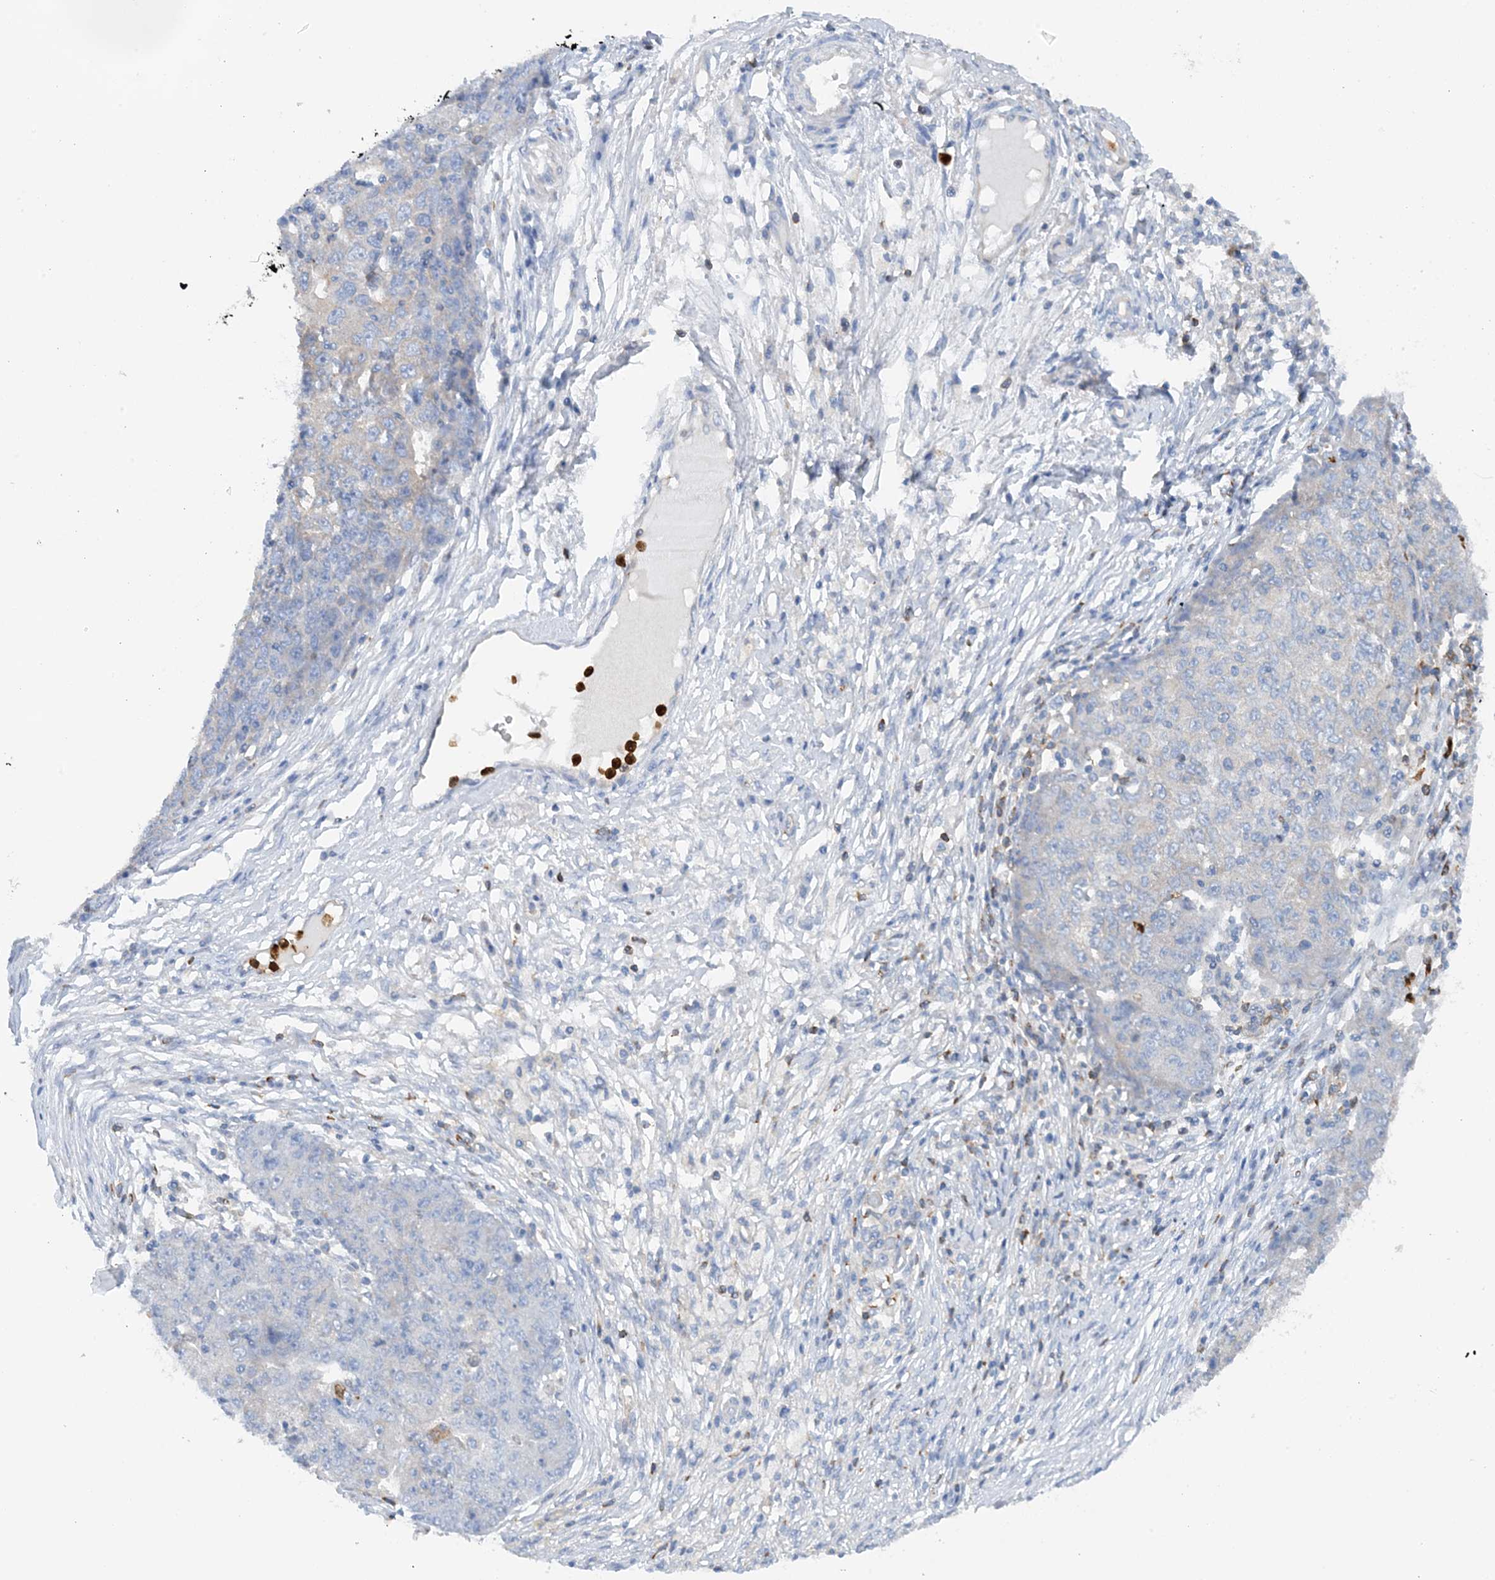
{"staining": {"intensity": "negative", "quantity": "none", "location": "none"}, "tissue": "ovarian cancer", "cell_type": "Tumor cells", "image_type": "cancer", "snomed": [{"axis": "morphology", "description": "Carcinoma, endometroid"}, {"axis": "topography", "description": "Ovary"}], "caption": "Human endometroid carcinoma (ovarian) stained for a protein using immunohistochemistry (IHC) demonstrates no staining in tumor cells.", "gene": "PHACTR2", "patient": {"sex": "female", "age": 42}}